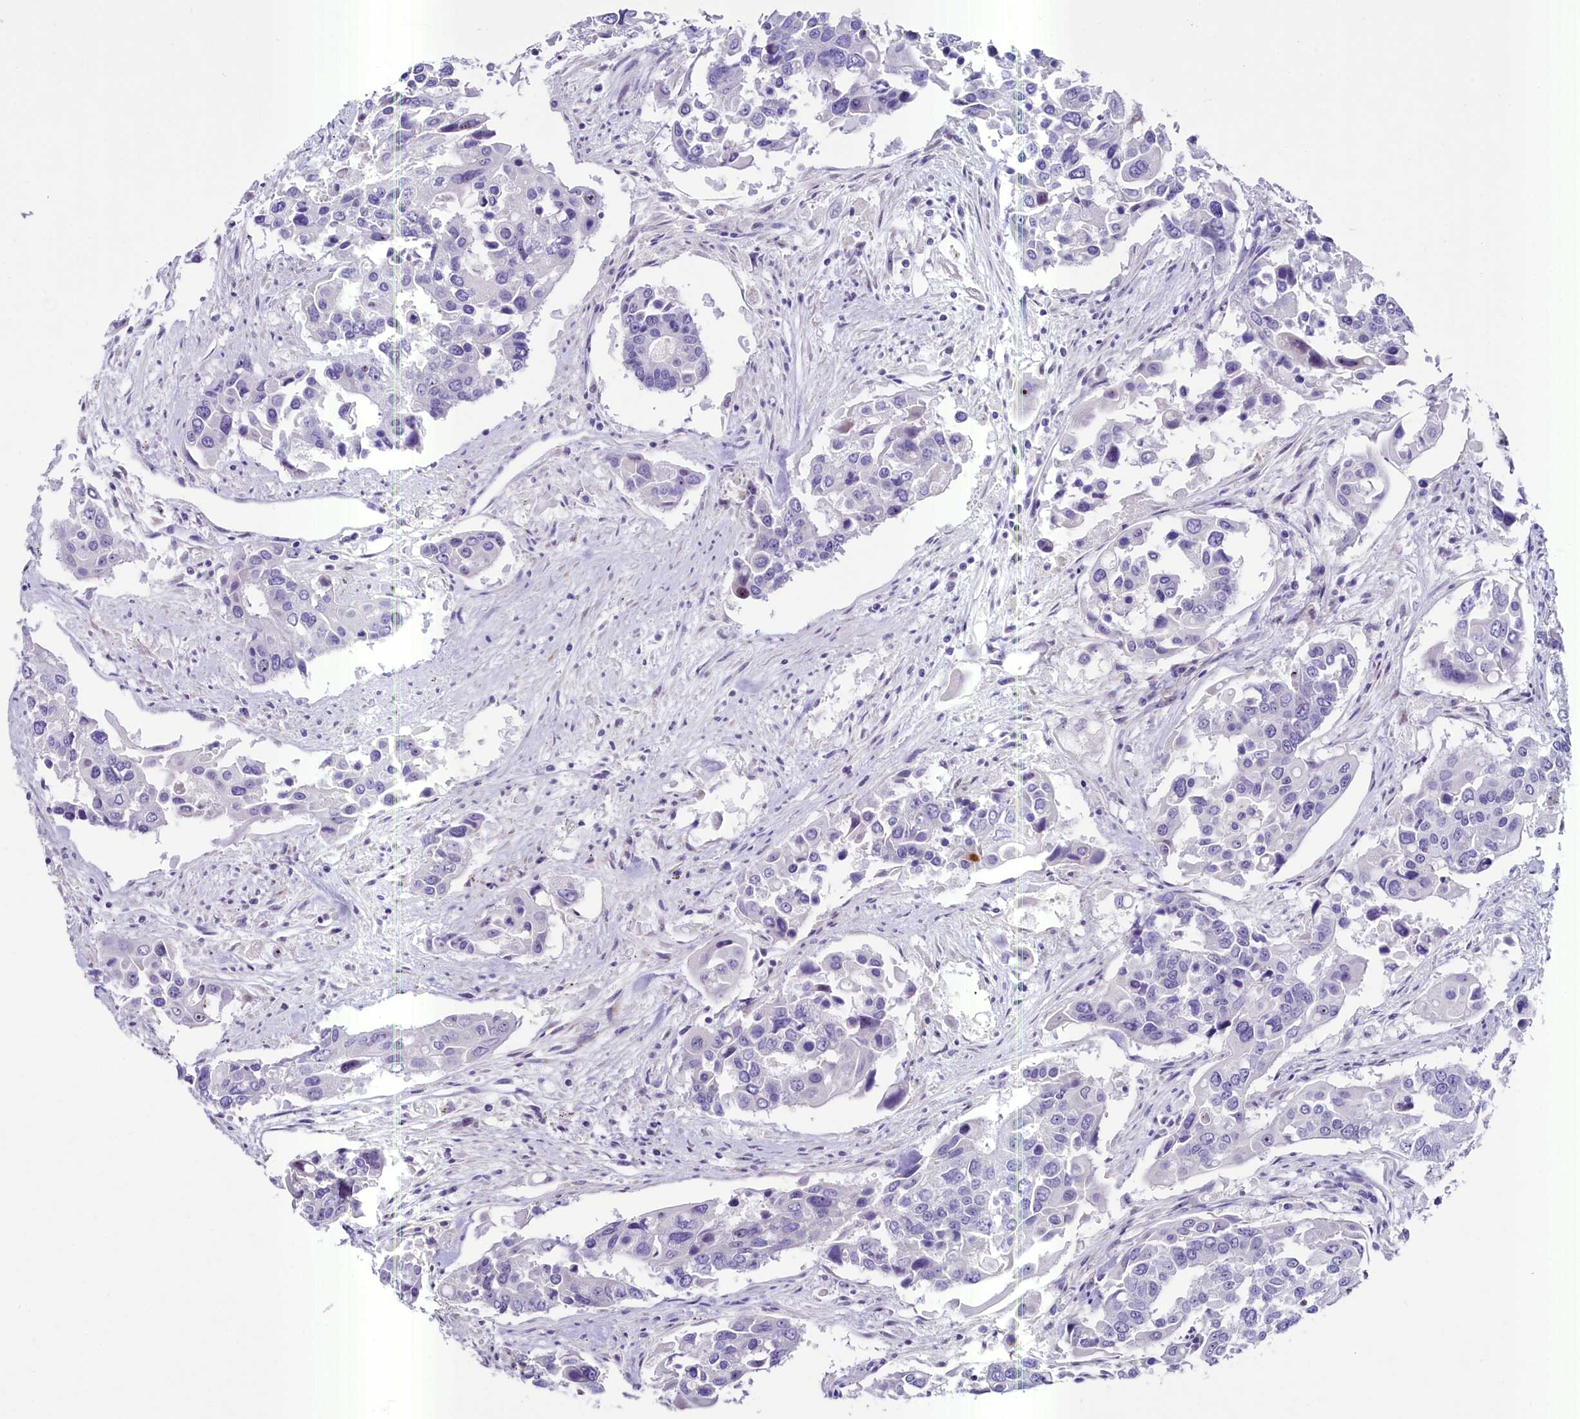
{"staining": {"intensity": "negative", "quantity": "none", "location": "none"}, "tissue": "colorectal cancer", "cell_type": "Tumor cells", "image_type": "cancer", "snomed": [{"axis": "morphology", "description": "Adenocarcinoma, NOS"}, {"axis": "topography", "description": "Colon"}], "caption": "Tumor cells are negative for brown protein staining in colorectal adenocarcinoma.", "gene": "SH3TC2", "patient": {"sex": "male", "age": 77}}